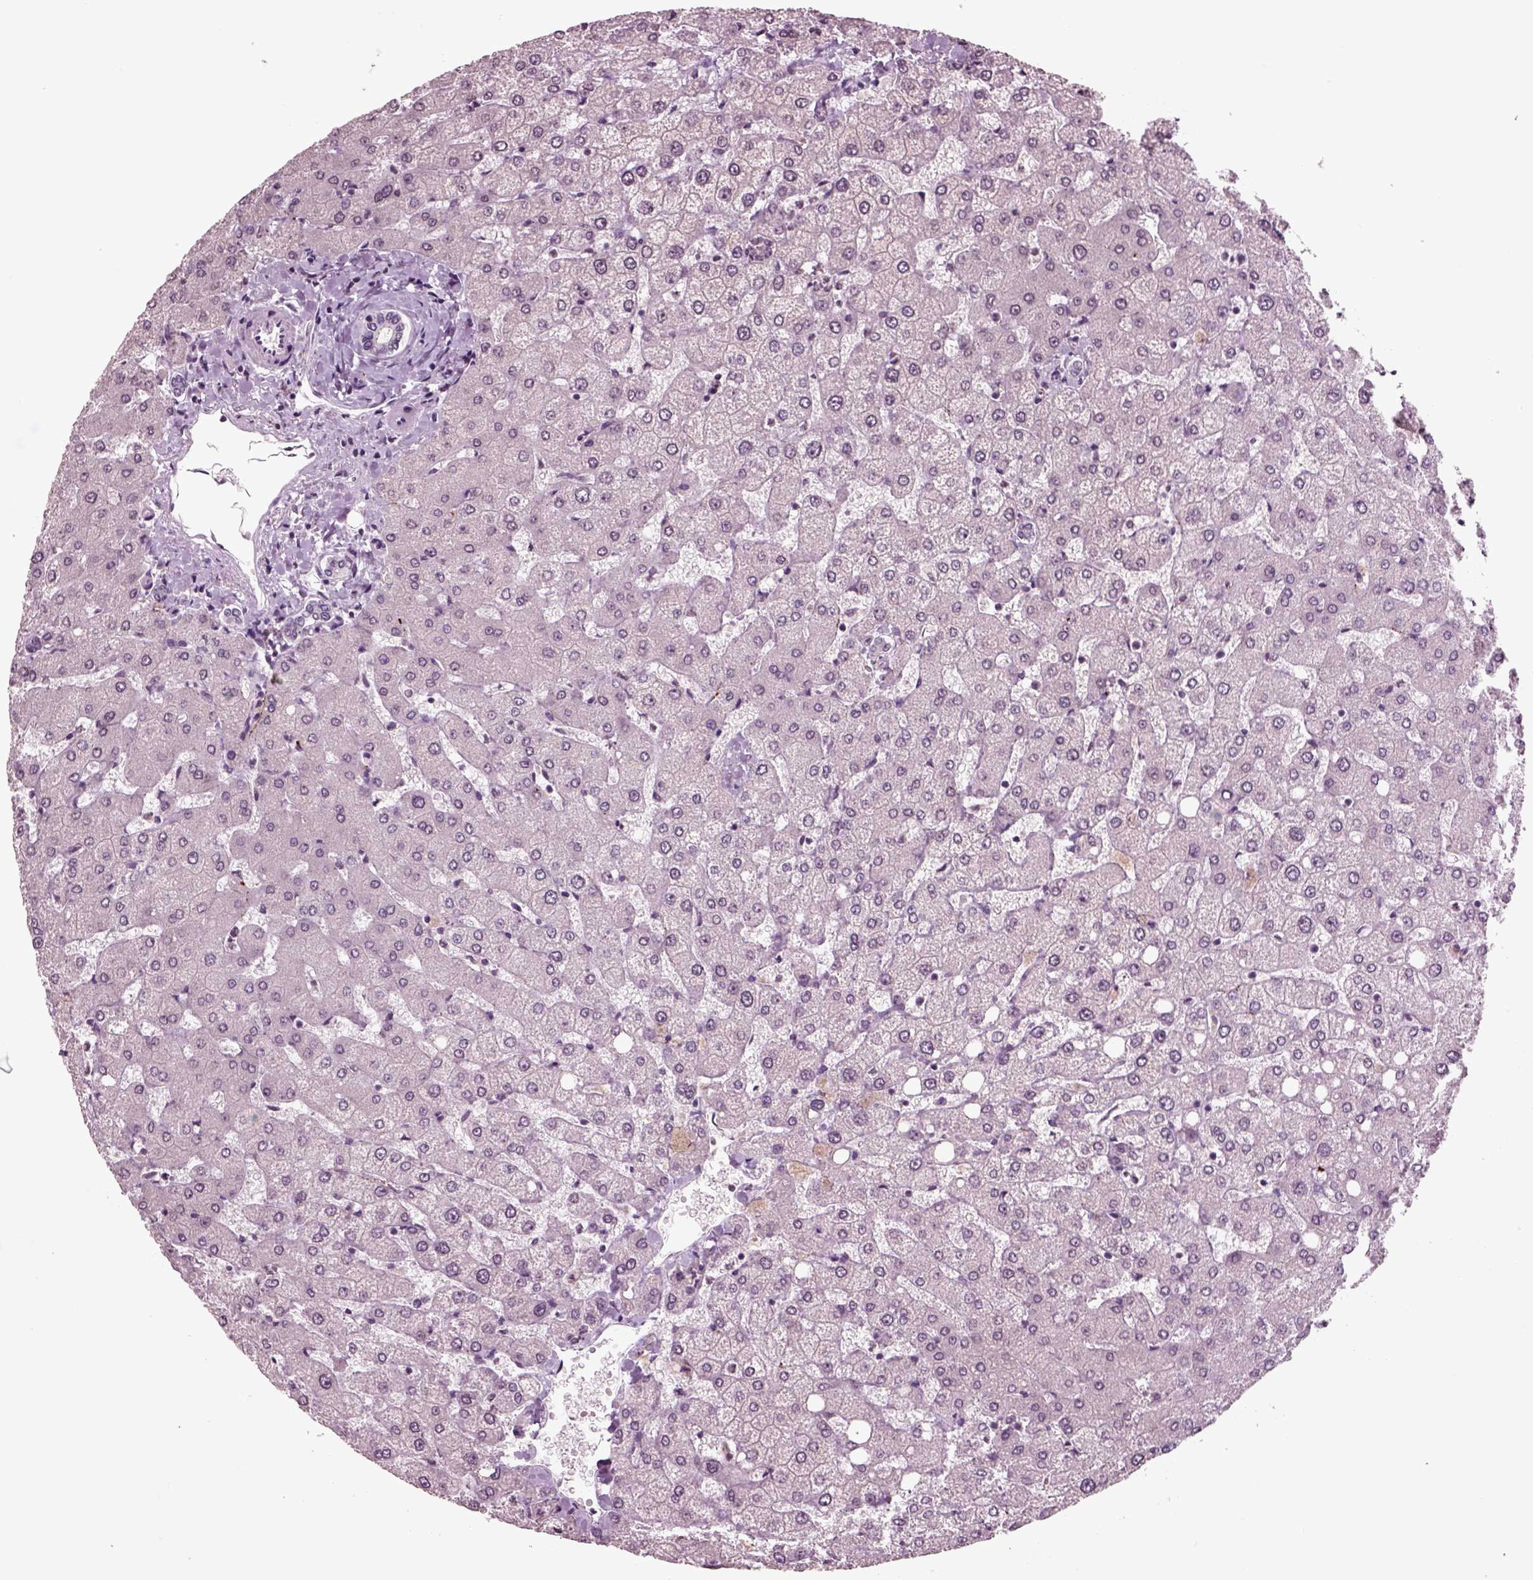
{"staining": {"intensity": "negative", "quantity": "none", "location": "none"}, "tissue": "liver", "cell_type": "Cholangiocytes", "image_type": "normal", "snomed": [{"axis": "morphology", "description": "Normal tissue, NOS"}, {"axis": "topography", "description": "Liver"}], "caption": "Benign liver was stained to show a protein in brown. There is no significant staining in cholangiocytes. Brightfield microscopy of immunohistochemistry (IHC) stained with DAB (brown) and hematoxylin (blue), captured at high magnification.", "gene": "CHGB", "patient": {"sex": "female", "age": 54}}